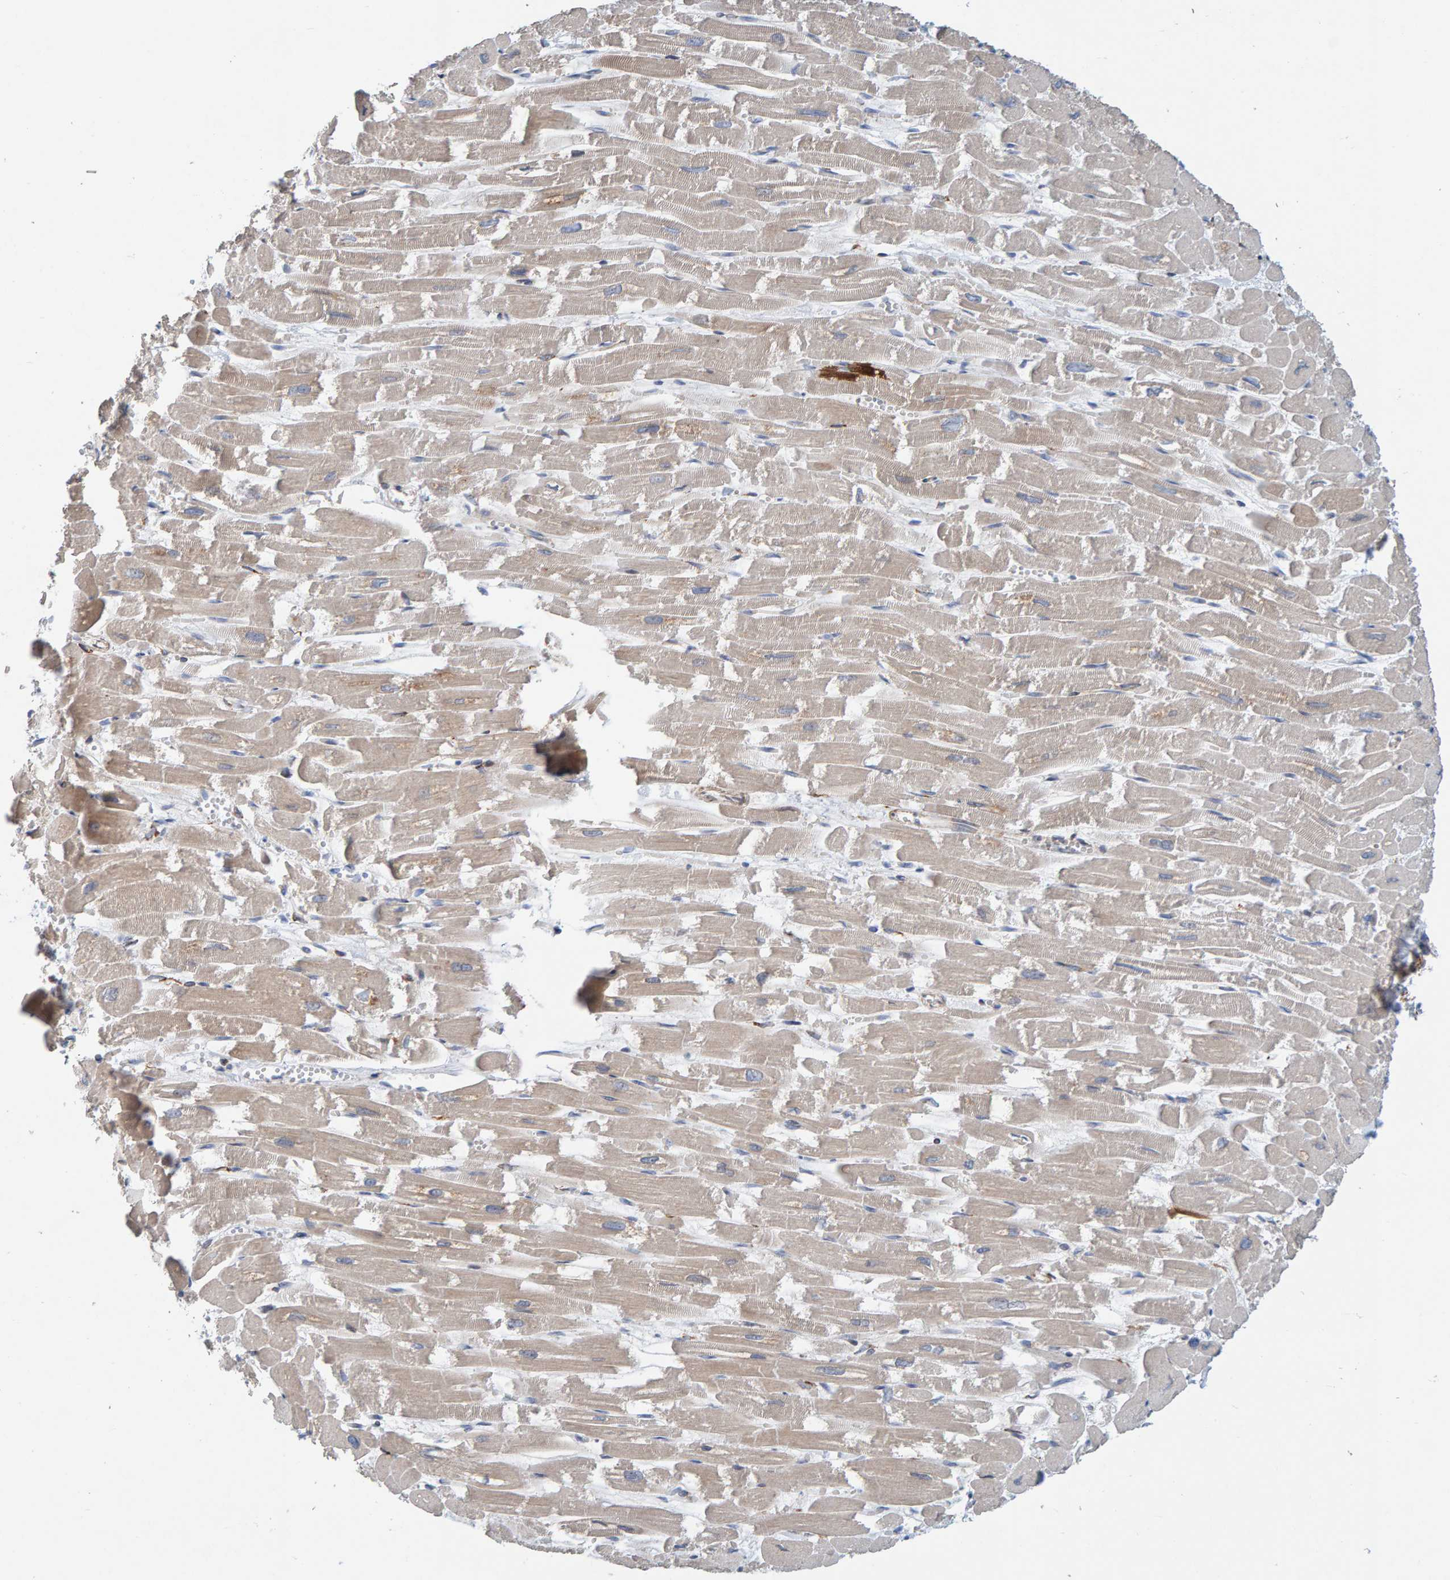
{"staining": {"intensity": "weak", "quantity": "25%-75%", "location": "cytoplasmic/membranous"}, "tissue": "heart muscle", "cell_type": "Cardiomyocytes", "image_type": "normal", "snomed": [{"axis": "morphology", "description": "Normal tissue, NOS"}, {"axis": "topography", "description": "Heart"}], "caption": "Unremarkable heart muscle demonstrates weak cytoplasmic/membranous expression in approximately 25%-75% of cardiomyocytes, visualized by immunohistochemistry. The staining was performed using DAB to visualize the protein expression in brown, while the nuclei were stained in blue with hematoxylin (Magnification: 20x).", "gene": "MMP16", "patient": {"sex": "male", "age": 54}}